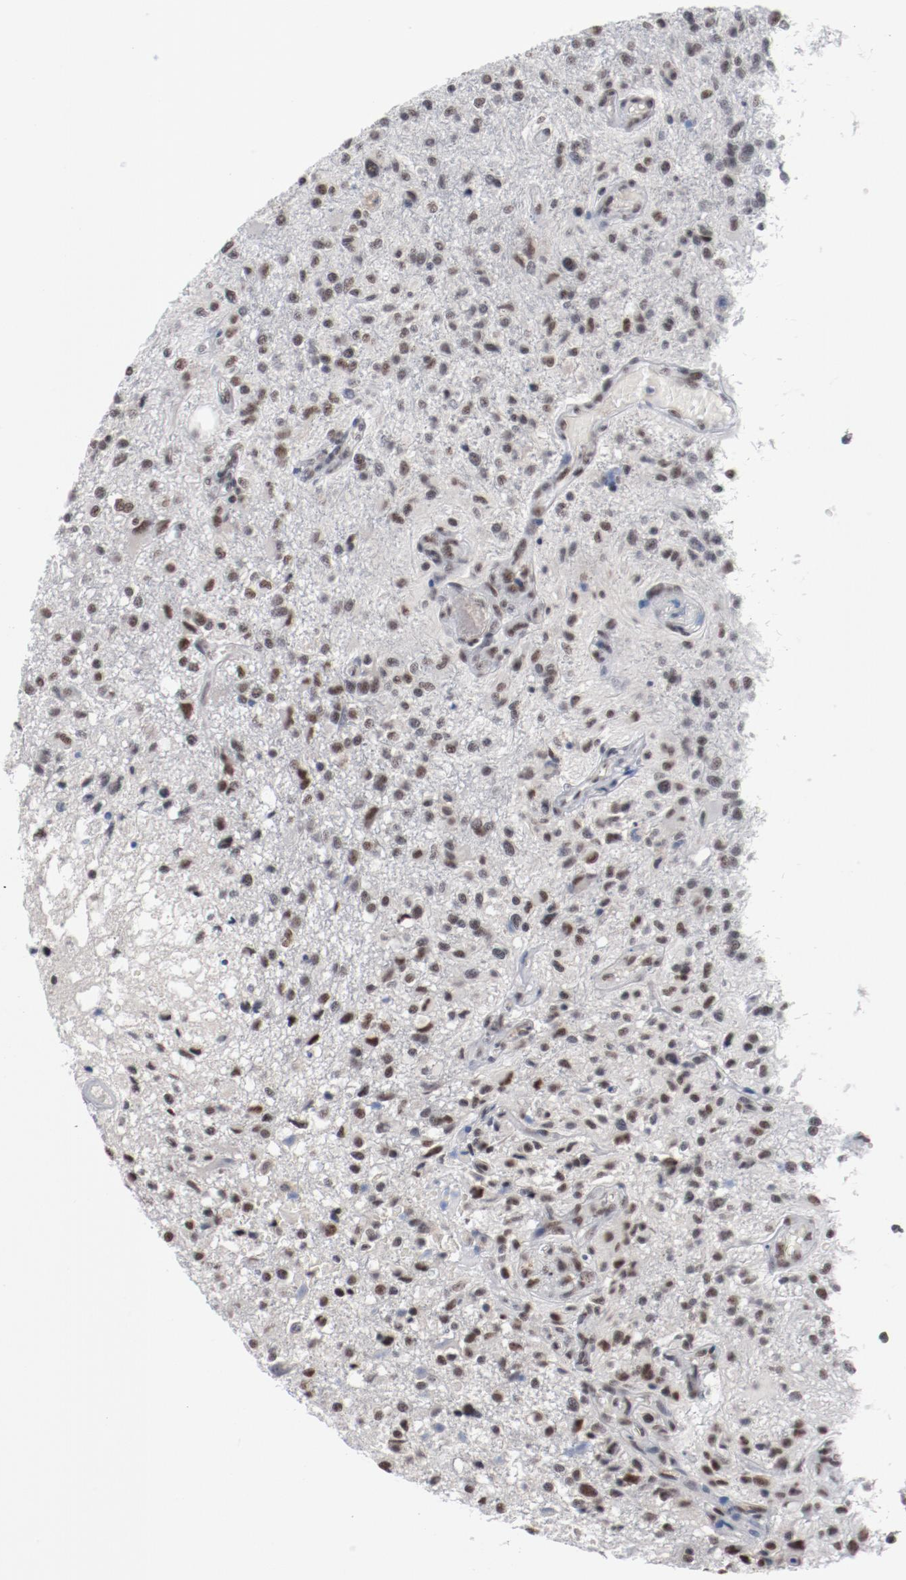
{"staining": {"intensity": "moderate", "quantity": "25%-75%", "location": "nuclear"}, "tissue": "glioma", "cell_type": "Tumor cells", "image_type": "cancer", "snomed": [{"axis": "morphology", "description": "Glioma, malignant, High grade"}, {"axis": "topography", "description": "Cerebral cortex"}], "caption": "High-grade glioma (malignant) was stained to show a protein in brown. There is medium levels of moderate nuclear positivity in approximately 25%-75% of tumor cells. (DAB IHC with brightfield microscopy, high magnification).", "gene": "BUB3", "patient": {"sex": "male", "age": 76}}